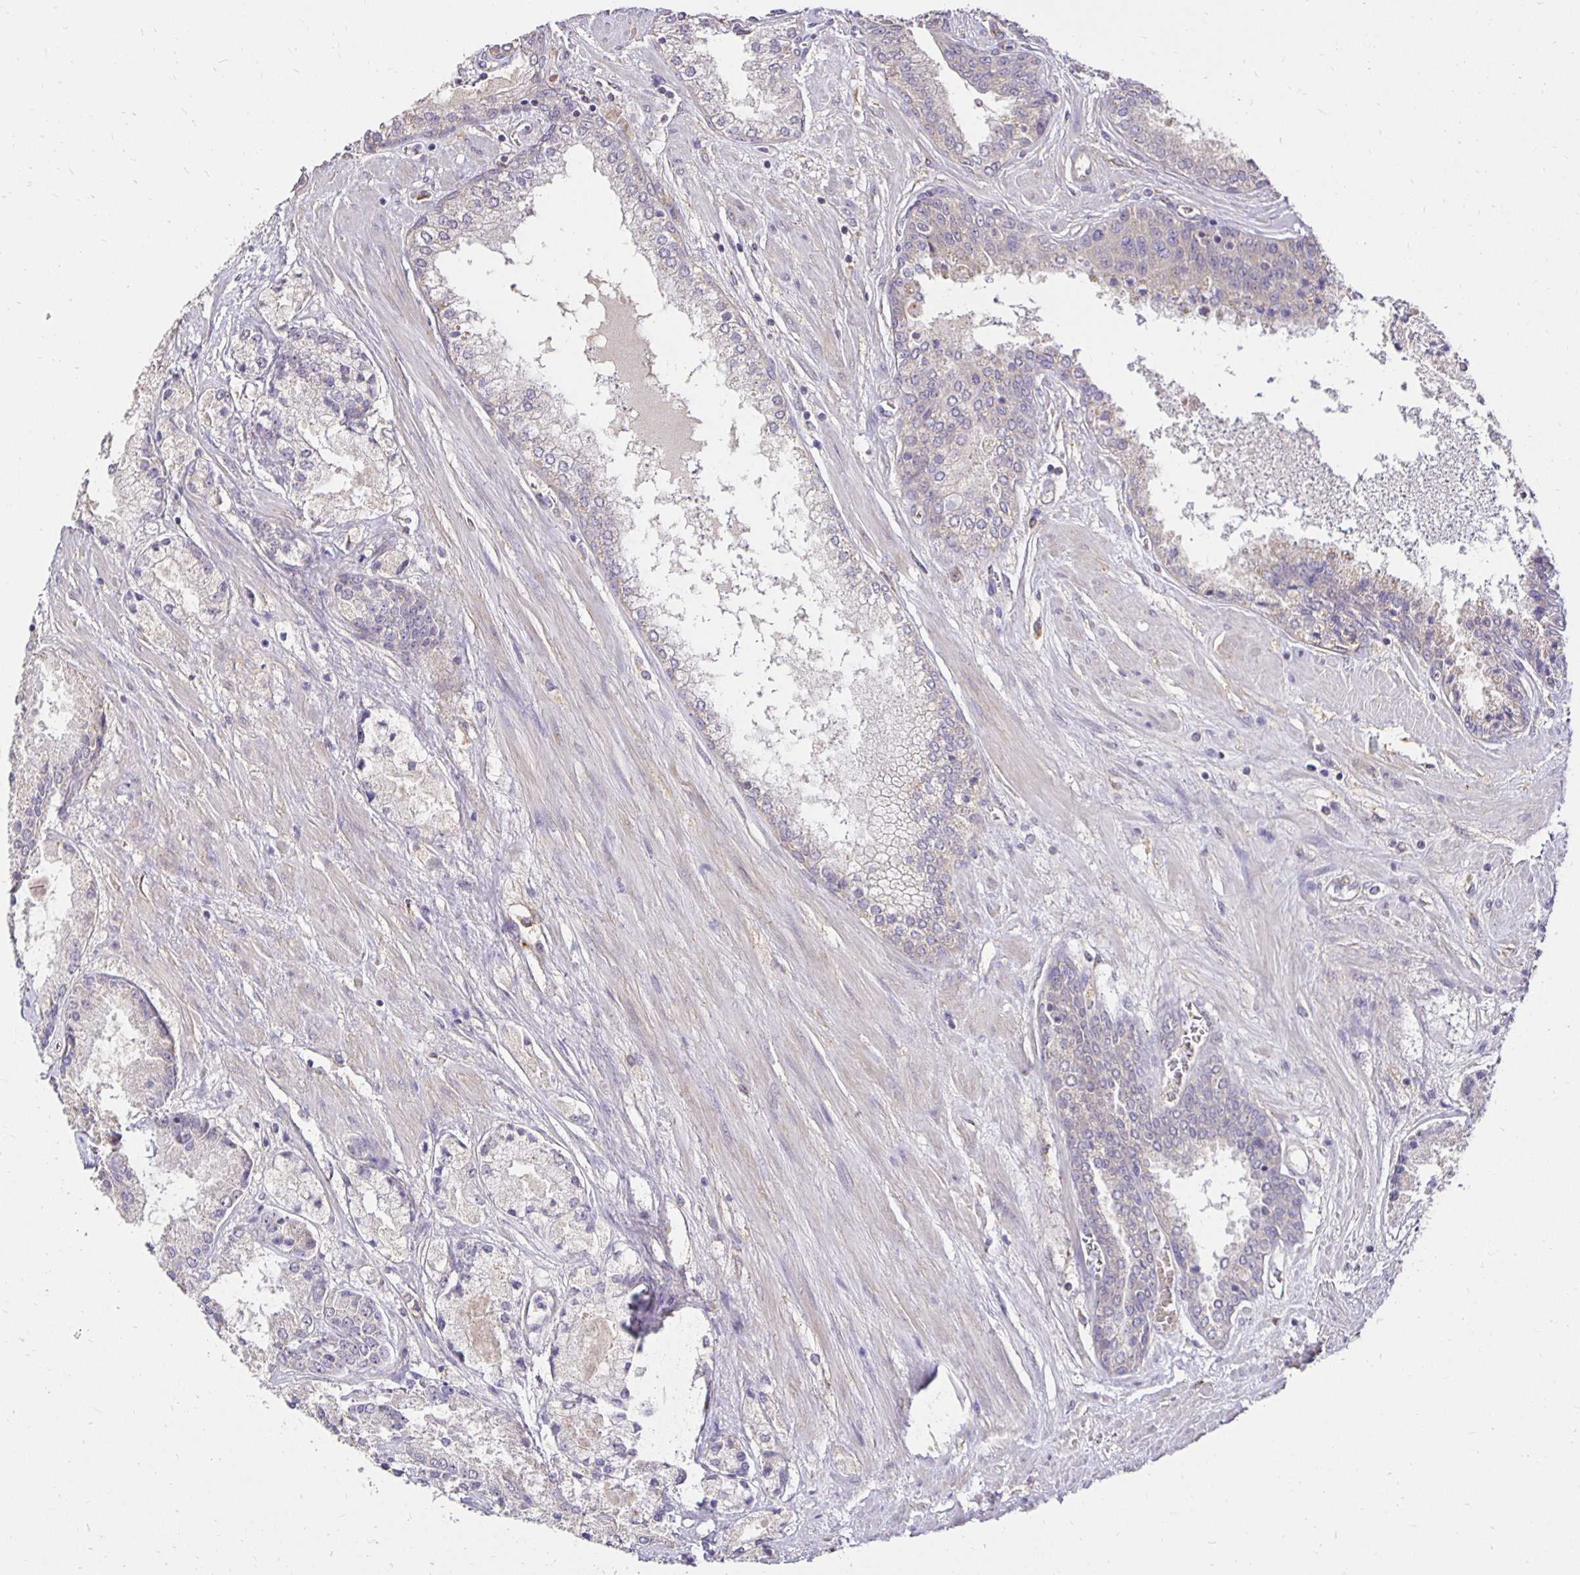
{"staining": {"intensity": "negative", "quantity": "none", "location": "none"}, "tissue": "prostate cancer", "cell_type": "Tumor cells", "image_type": "cancer", "snomed": [{"axis": "morphology", "description": "Adenocarcinoma, High grade"}, {"axis": "topography", "description": "Prostate"}], "caption": "Prostate high-grade adenocarcinoma stained for a protein using immunohistochemistry demonstrates no staining tumor cells.", "gene": "PNPLA3", "patient": {"sex": "male", "age": 67}}